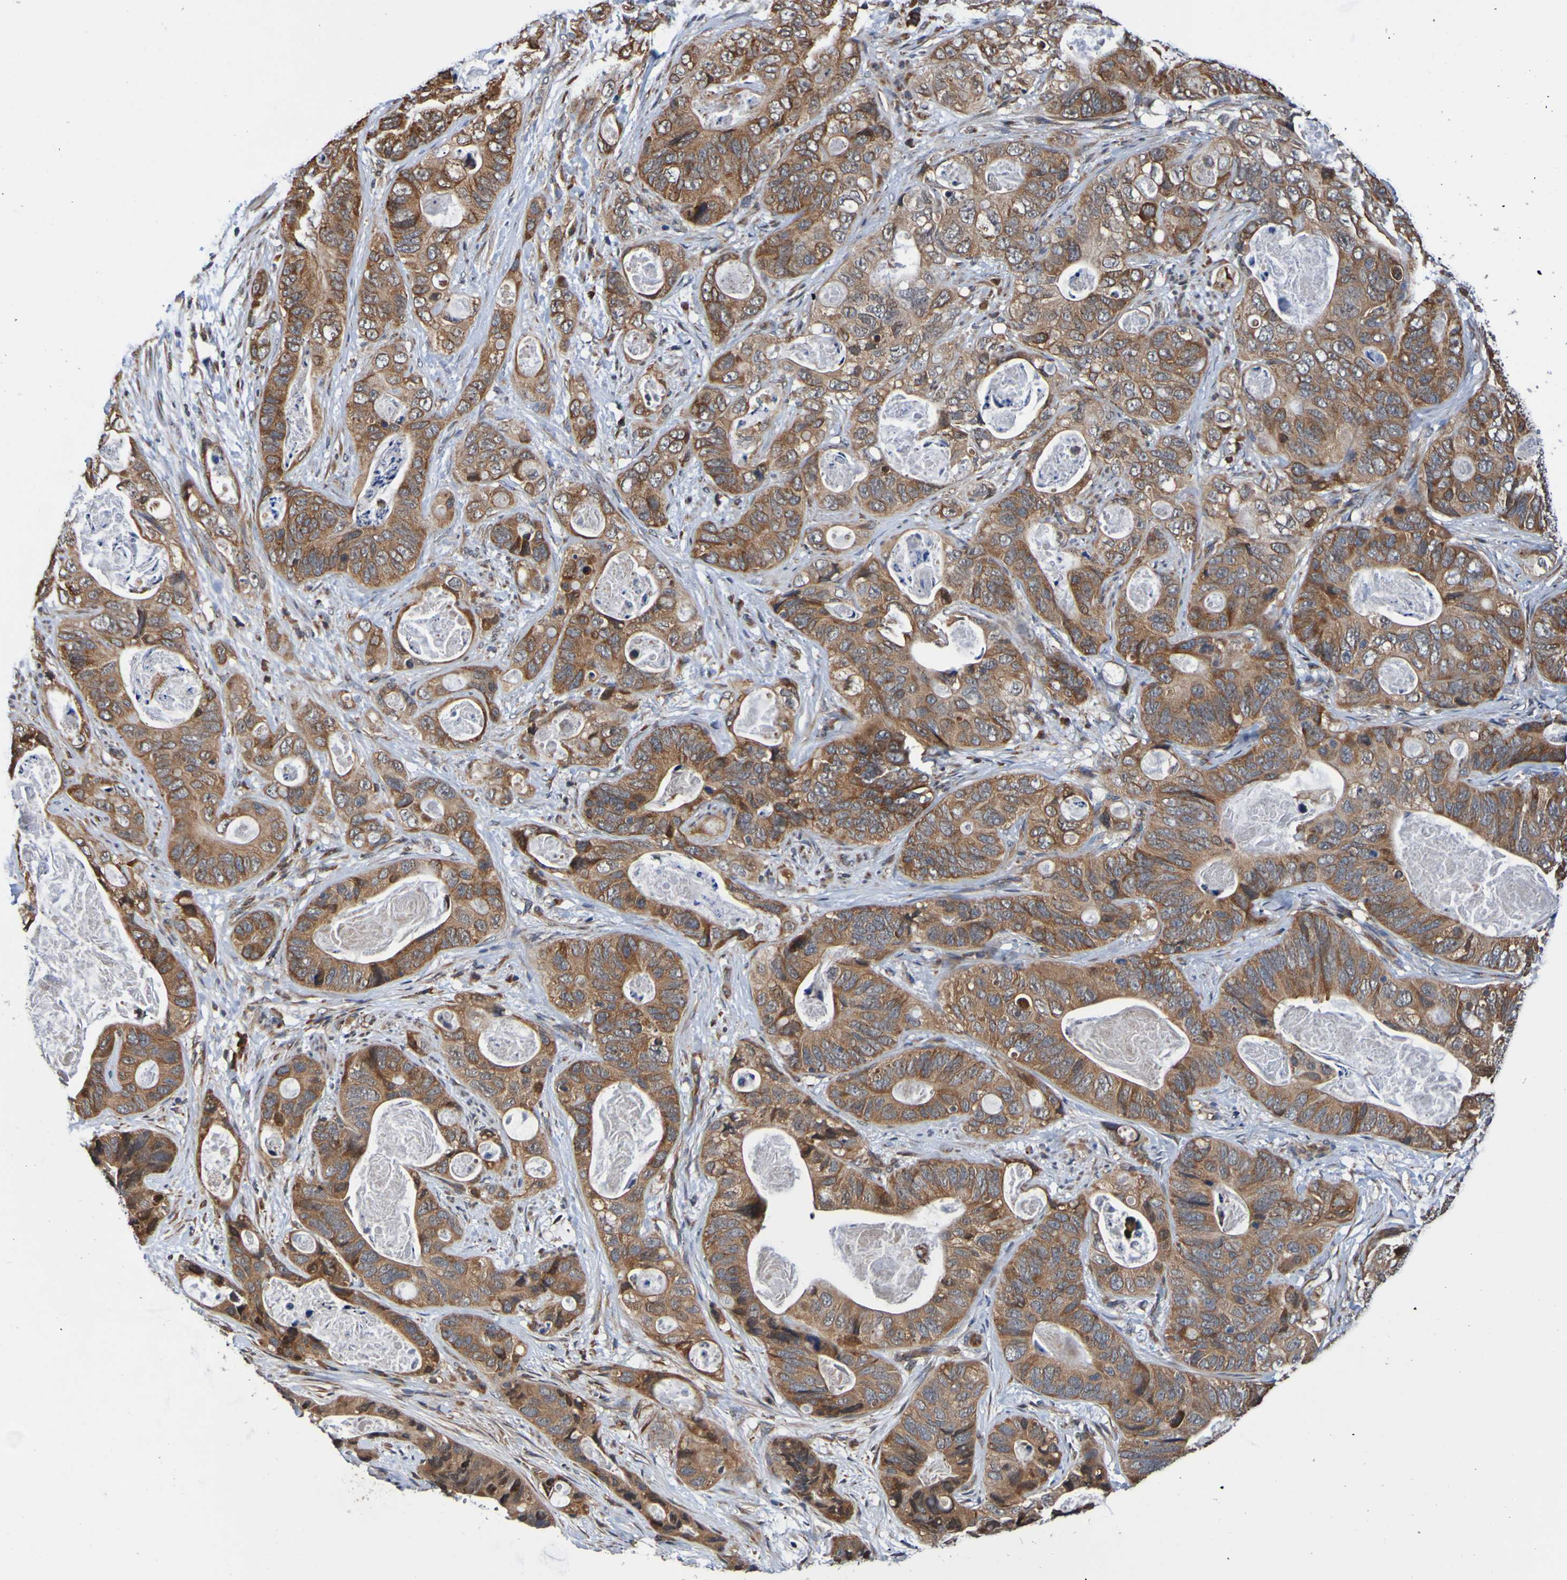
{"staining": {"intensity": "moderate", "quantity": ">75%", "location": "cytoplasmic/membranous"}, "tissue": "stomach cancer", "cell_type": "Tumor cells", "image_type": "cancer", "snomed": [{"axis": "morphology", "description": "Adenocarcinoma, NOS"}, {"axis": "topography", "description": "Stomach"}], "caption": "Moderate cytoplasmic/membranous positivity is appreciated in approximately >75% of tumor cells in stomach adenocarcinoma.", "gene": "AXIN1", "patient": {"sex": "female", "age": 89}}